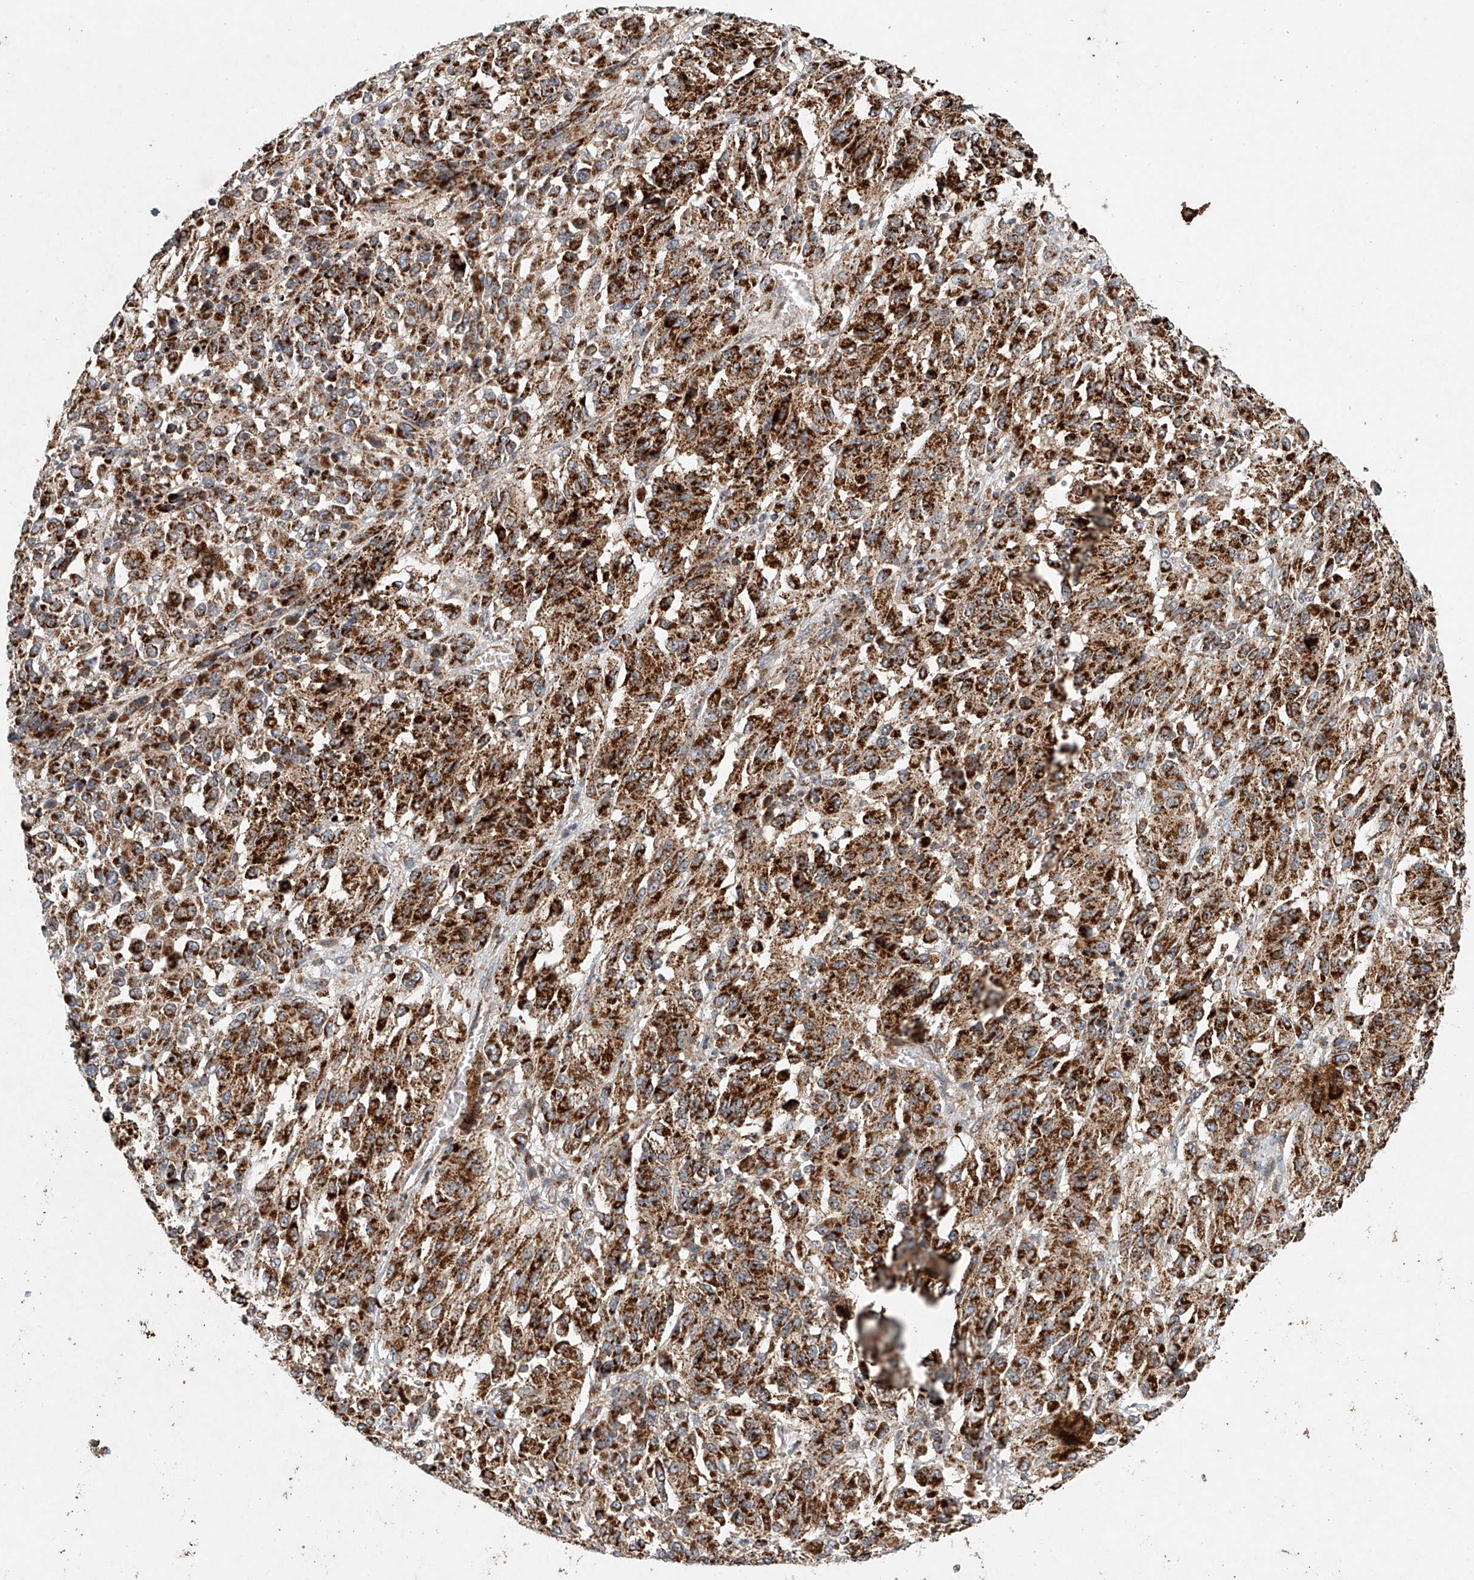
{"staining": {"intensity": "strong", "quantity": ">75%", "location": "cytoplasmic/membranous"}, "tissue": "melanoma", "cell_type": "Tumor cells", "image_type": "cancer", "snomed": [{"axis": "morphology", "description": "Malignant melanoma, Metastatic site"}, {"axis": "topography", "description": "Lung"}], "caption": "IHC of human melanoma displays high levels of strong cytoplasmic/membranous expression in approximately >75% of tumor cells.", "gene": "DCAF11", "patient": {"sex": "male", "age": 64}}